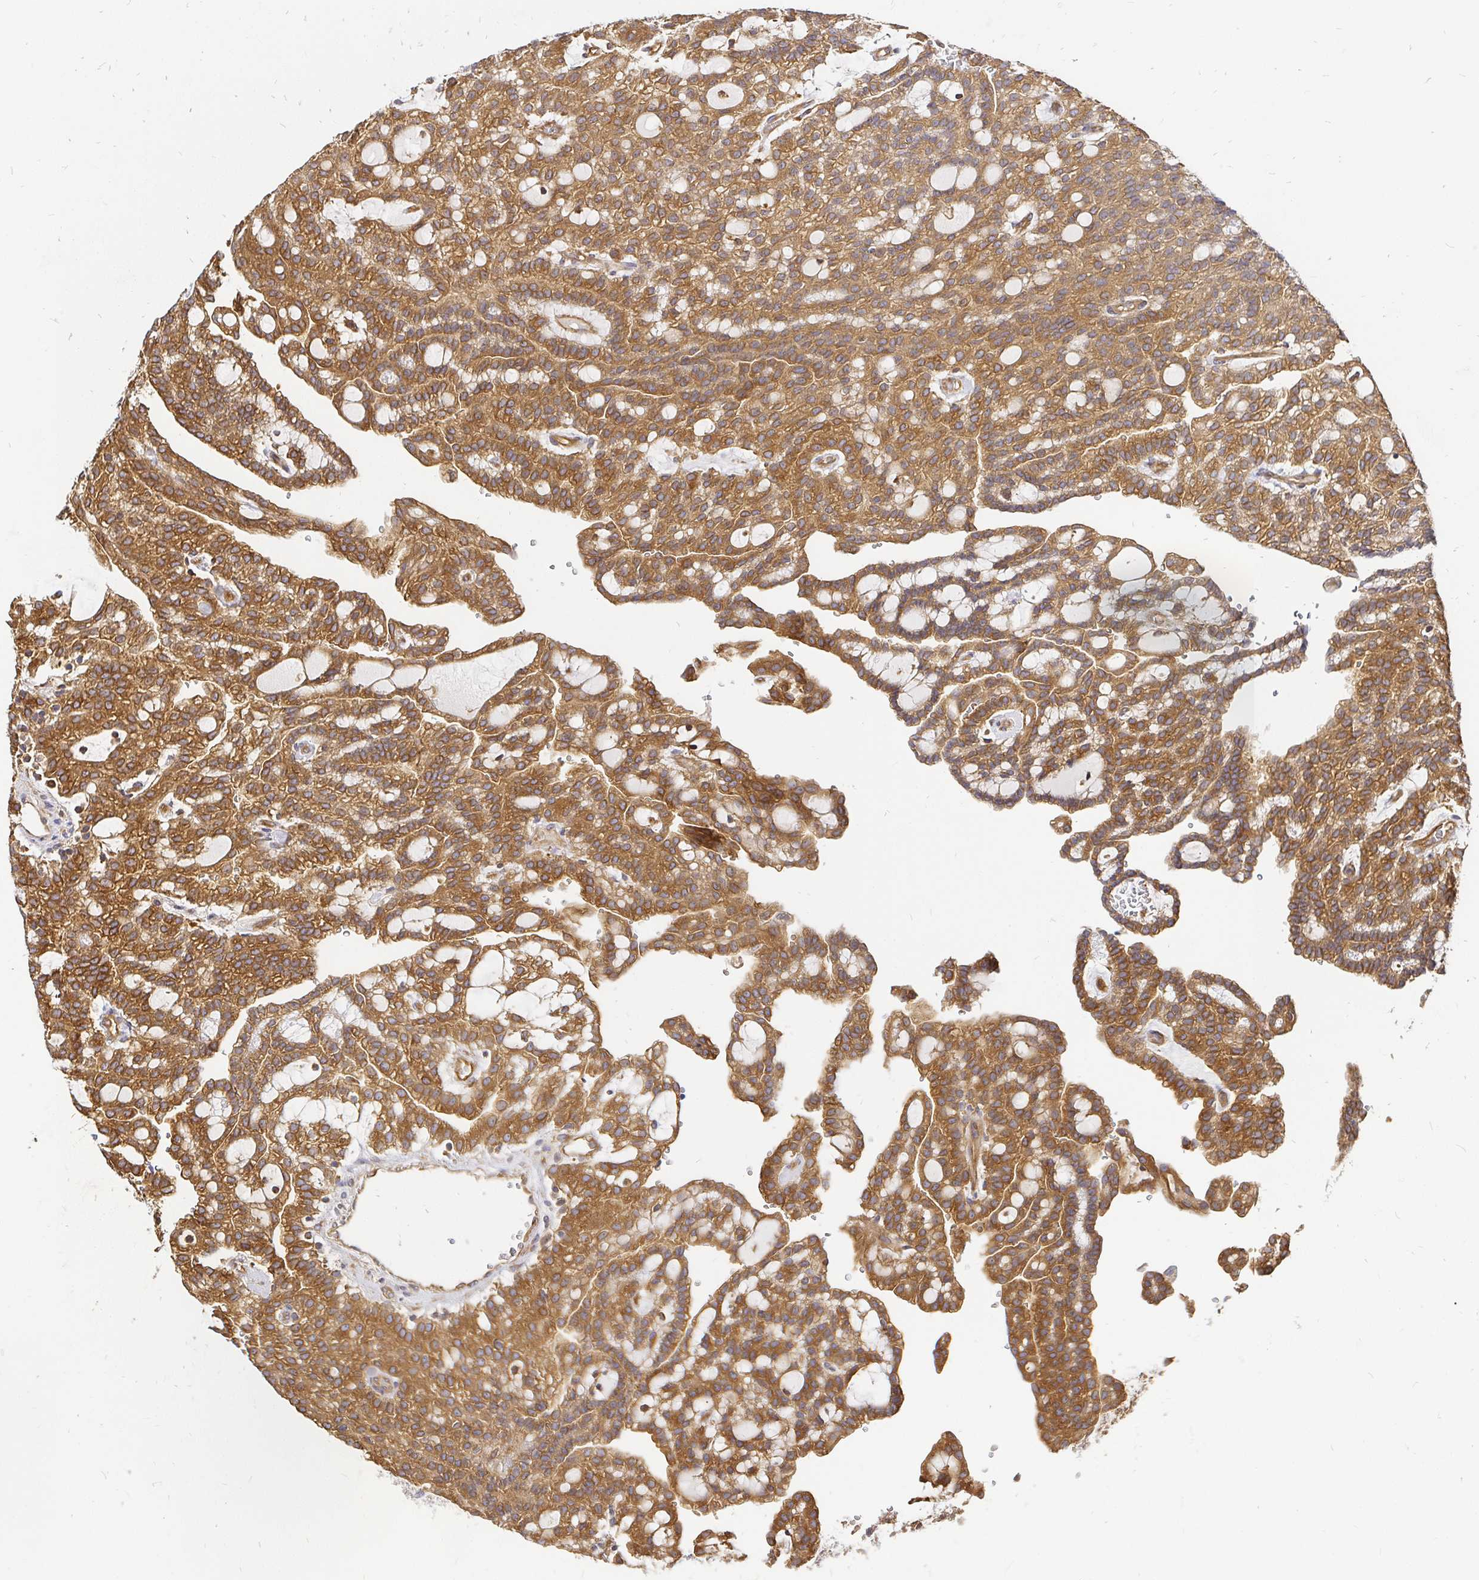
{"staining": {"intensity": "moderate", "quantity": "25%-75%", "location": "cytoplasmic/membranous"}, "tissue": "renal cancer", "cell_type": "Tumor cells", "image_type": "cancer", "snomed": [{"axis": "morphology", "description": "Adenocarcinoma, NOS"}, {"axis": "topography", "description": "Kidney"}], "caption": "Renal cancer stained with a protein marker demonstrates moderate staining in tumor cells.", "gene": "KIF5B", "patient": {"sex": "male", "age": 63}}